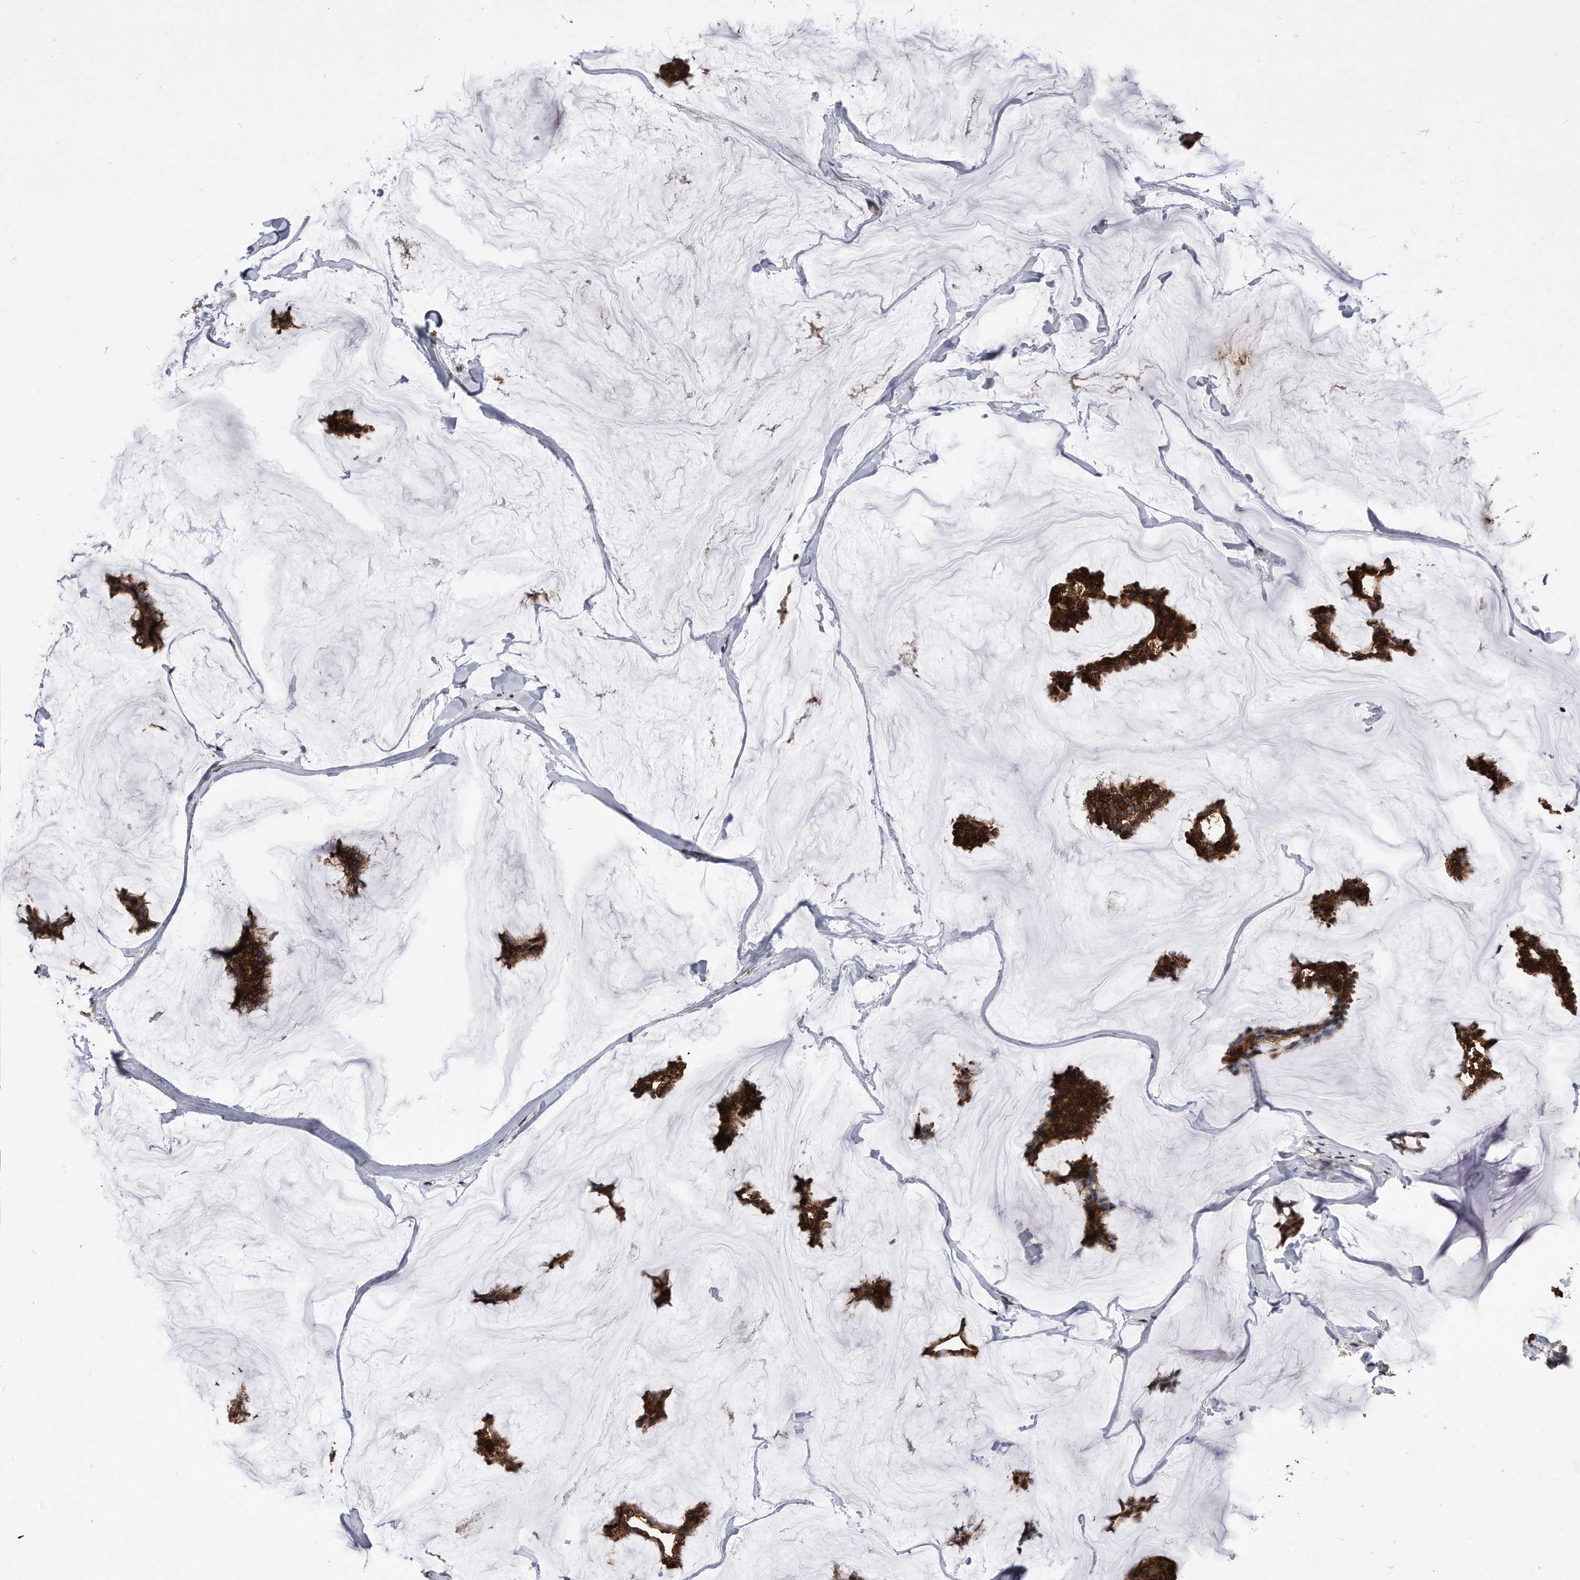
{"staining": {"intensity": "strong", "quantity": ">75%", "location": "cytoplasmic/membranous"}, "tissue": "breast cancer", "cell_type": "Tumor cells", "image_type": "cancer", "snomed": [{"axis": "morphology", "description": "Duct carcinoma"}, {"axis": "topography", "description": "Breast"}], "caption": "Immunohistochemistry (IHC) image of neoplastic tissue: breast cancer stained using immunohistochemistry (IHC) demonstrates high levels of strong protein expression localized specifically in the cytoplasmic/membranous of tumor cells, appearing as a cytoplasmic/membranous brown color.", "gene": "IL20RA", "patient": {"sex": "female", "age": 93}}